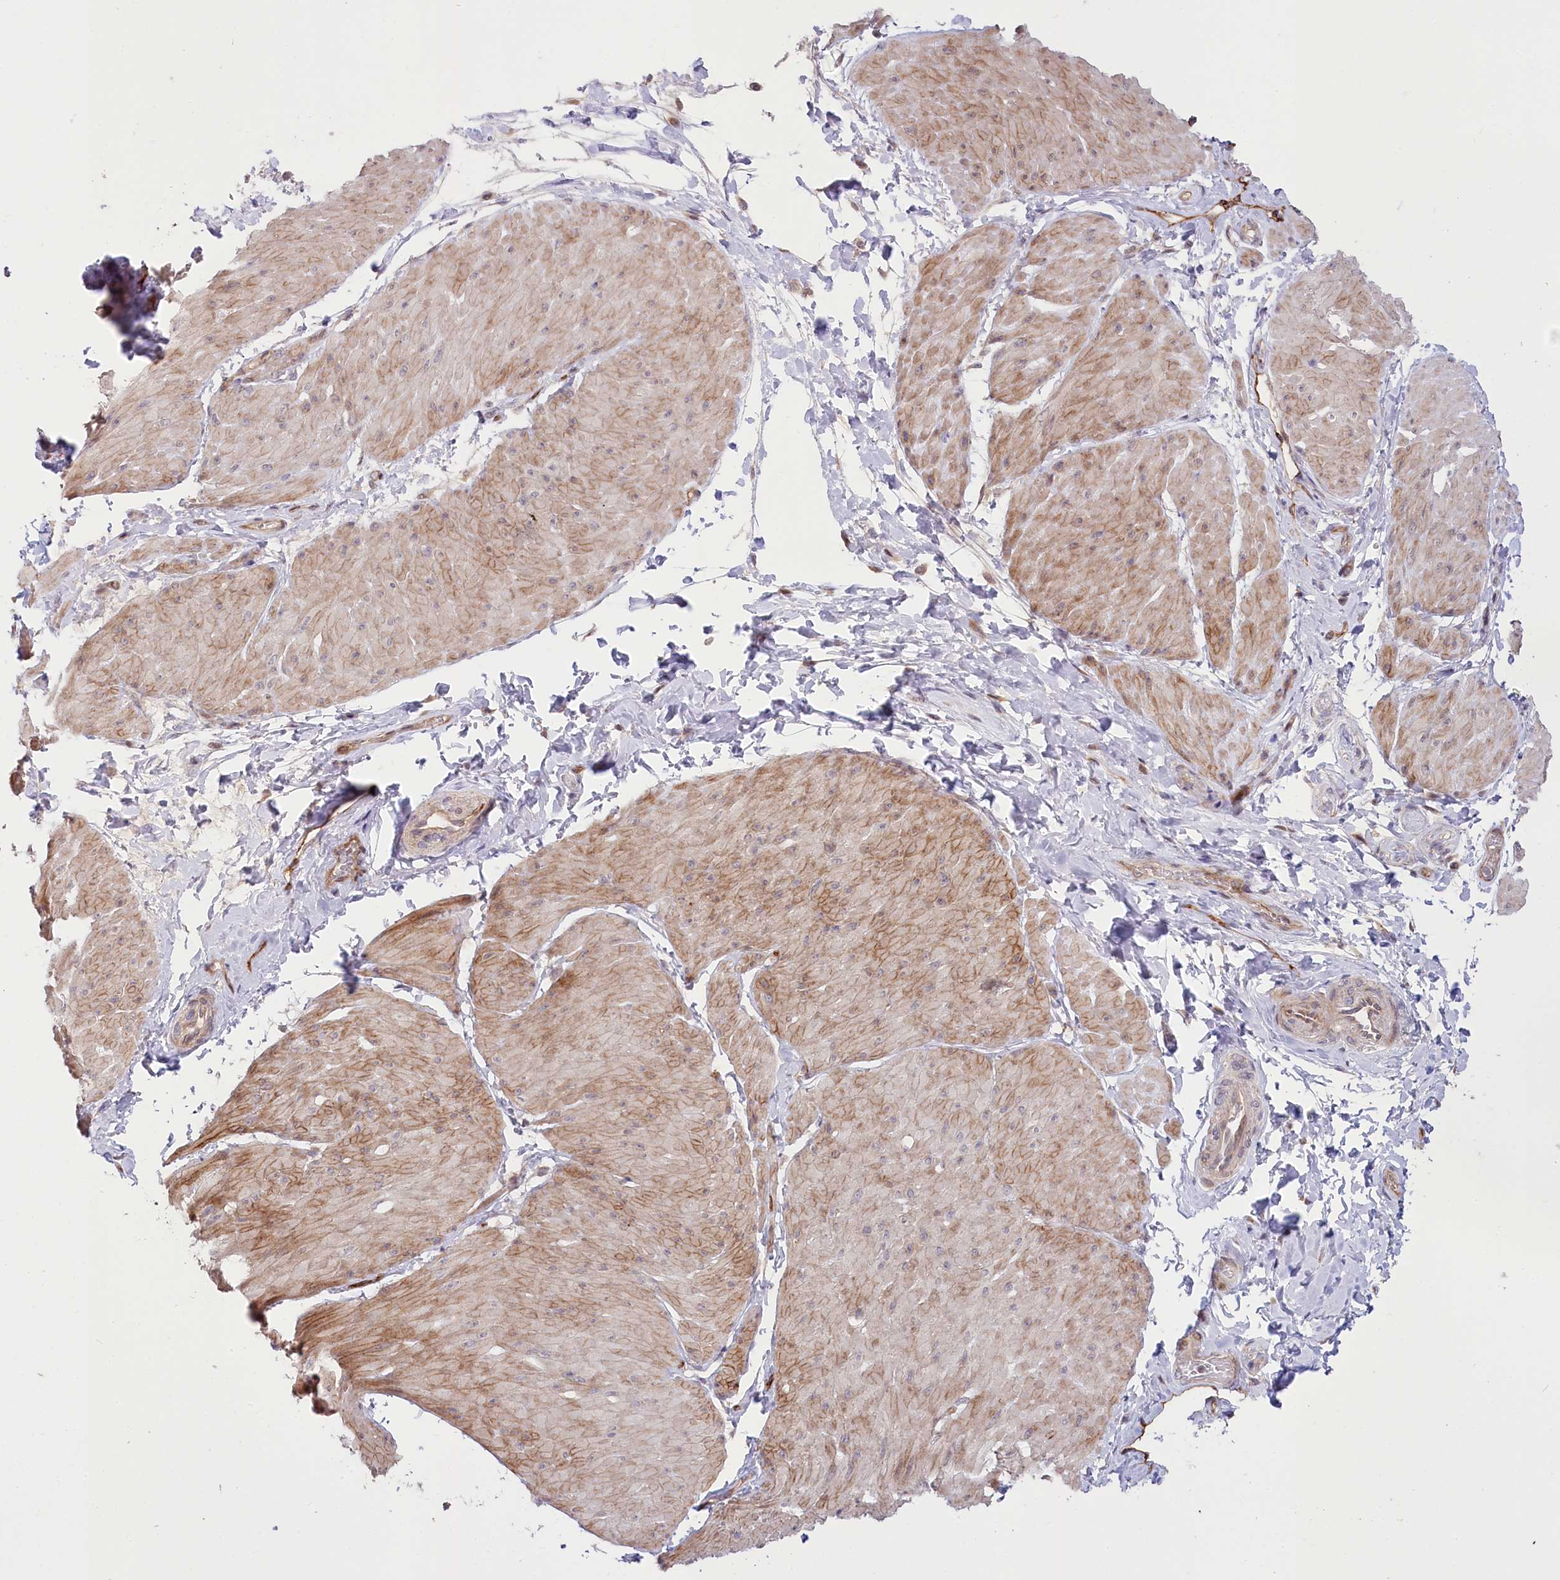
{"staining": {"intensity": "moderate", "quantity": "<25%", "location": "cytoplasmic/membranous"}, "tissue": "smooth muscle", "cell_type": "Smooth muscle cells", "image_type": "normal", "snomed": [{"axis": "morphology", "description": "Urothelial carcinoma, High grade"}, {"axis": "topography", "description": "Urinary bladder"}], "caption": "Unremarkable smooth muscle reveals moderate cytoplasmic/membranous expression in about <25% of smooth muscle cells, visualized by immunohistochemistry. Using DAB (brown) and hematoxylin (blue) stains, captured at high magnification using brightfield microscopy.", "gene": "CEP70", "patient": {"sex": "male", "age": 46}}